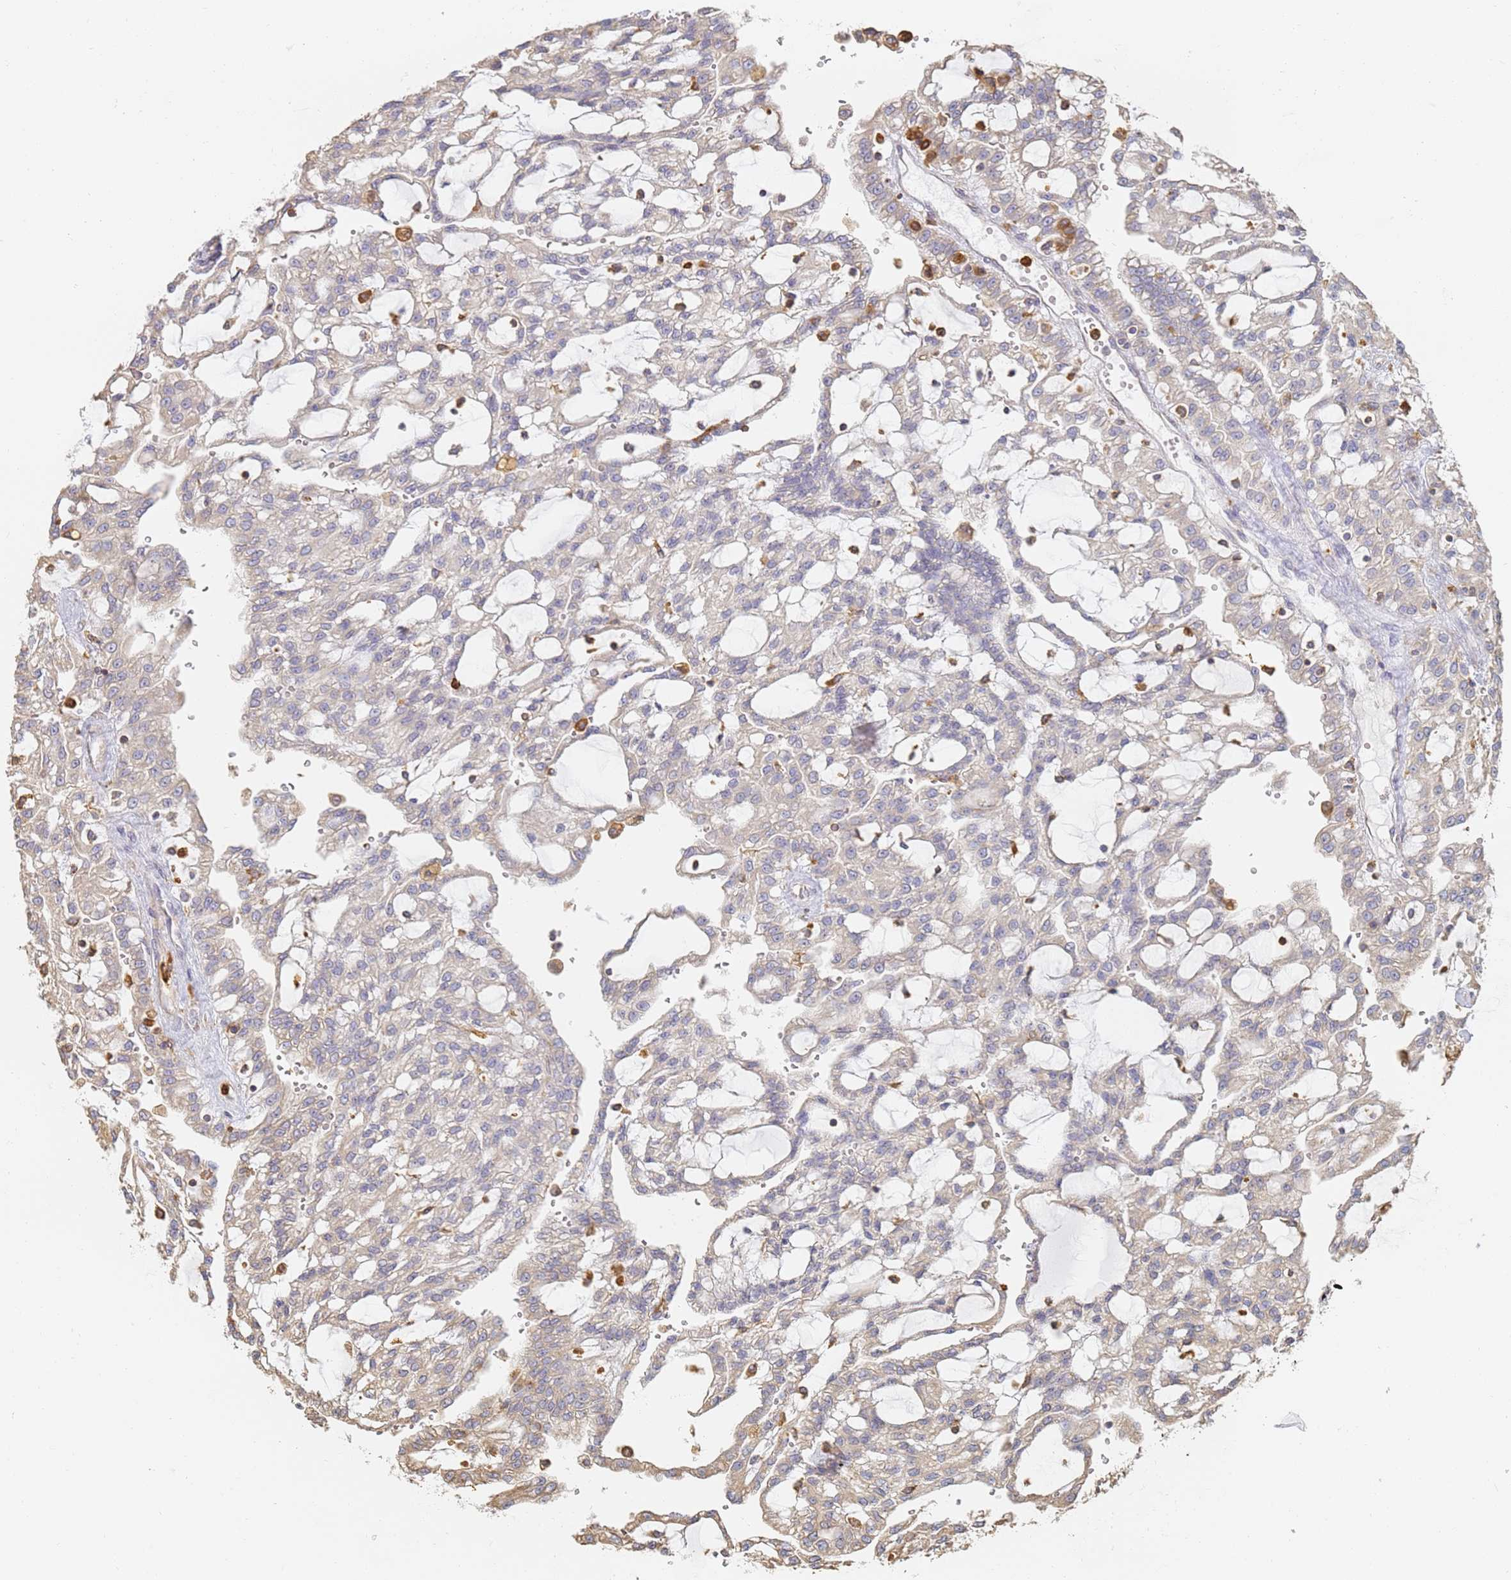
{"staining": {"intensity": "negative", "quantity": "none", "location": "none"}, "tissue": "renal cancer", "cell_type": "Tumor cells", "image_type": "cancer", "snomed": [{"axis": "morphology", "description": "Adenocarcinoma, NOS"}, {"axis": "topography", "description": "Kidney"}], "caption": "Photomicrograph shows no significant protein staining in tumor cells of adenocarcinoma (renal).", "gene": "BIN2", "patient": {"sex": "male", "age": 63}}